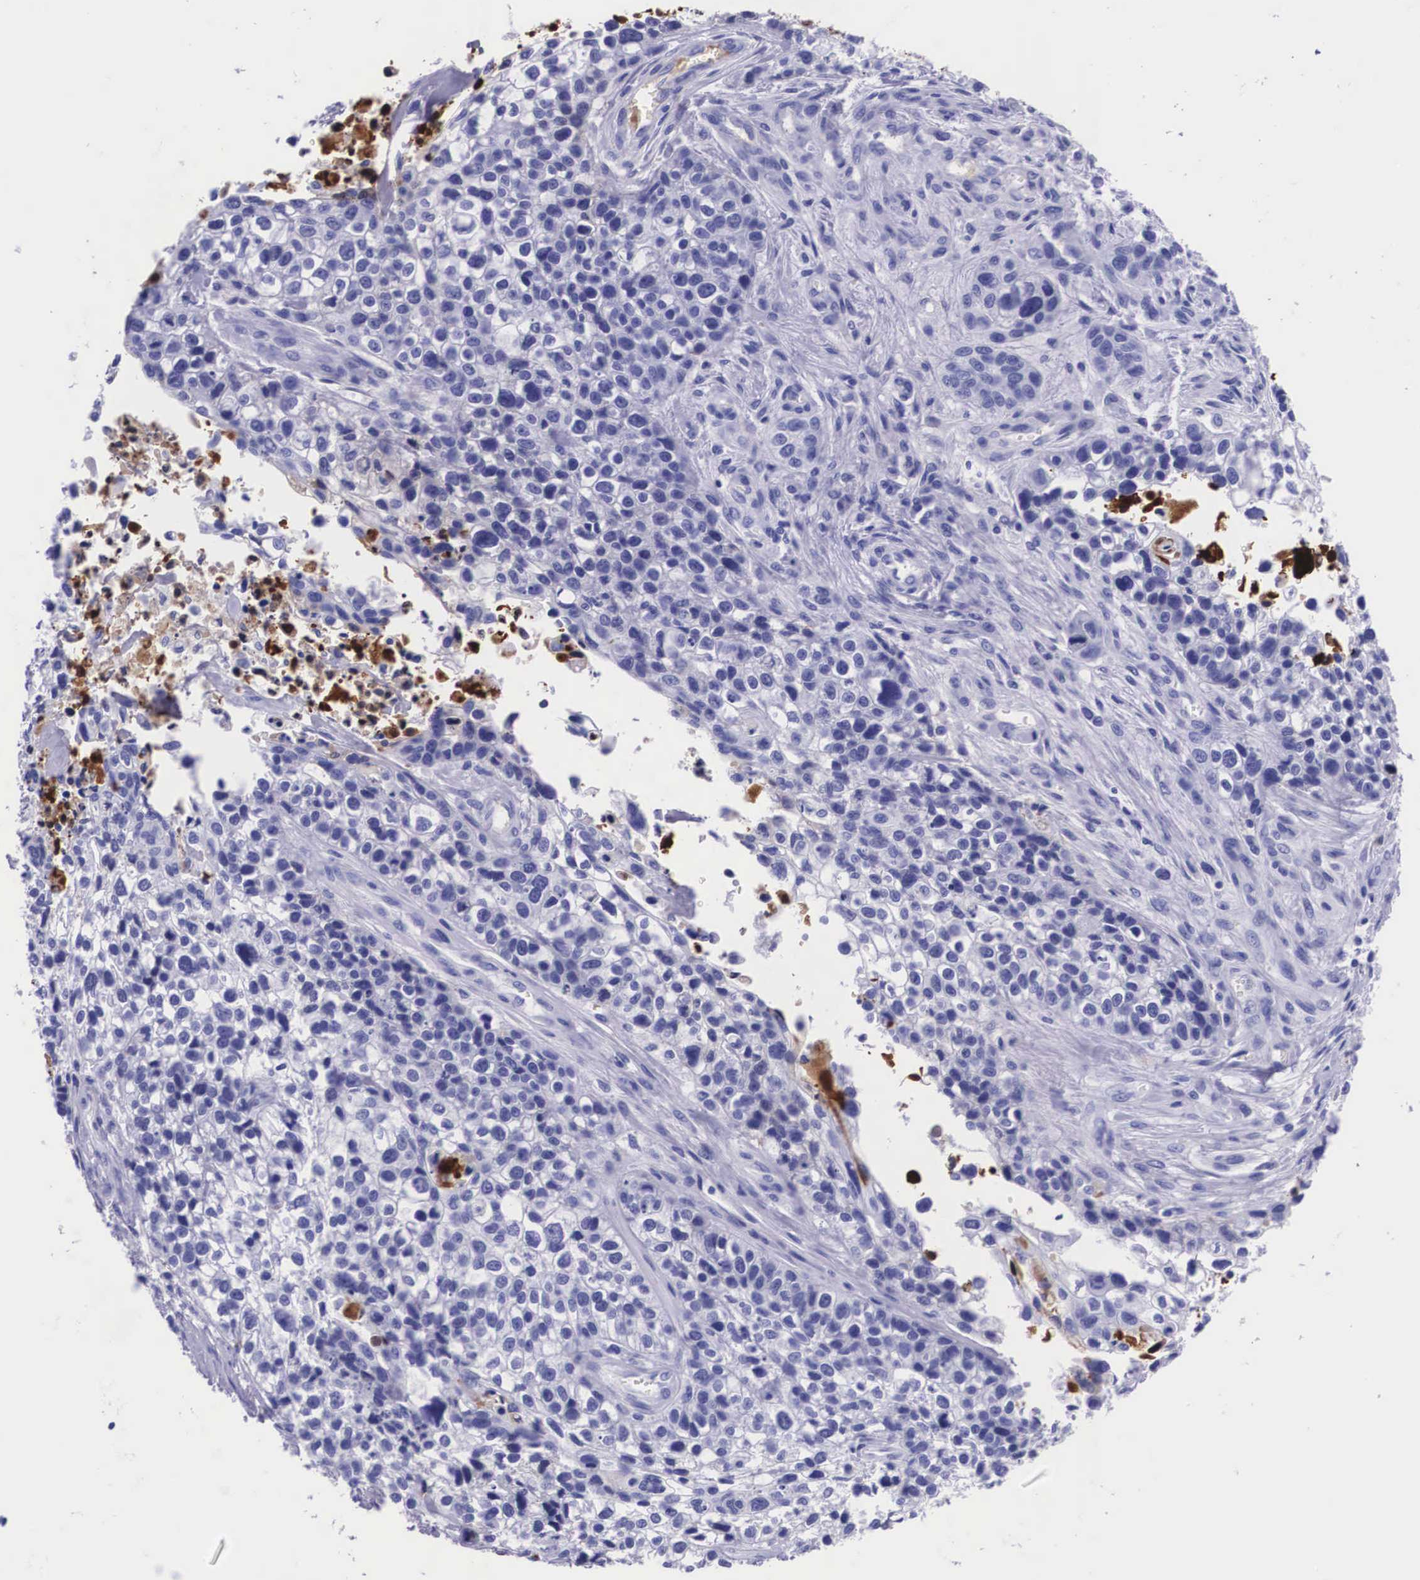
{"staining": {"intensity": "negative", "quantity": "none", "location": "none"}, "tissue": "lung cancer", "cell_type": "Tumor cells", "image_type": "cancer", "snomed": [{"axis": "morphology", "description": "Squamous cell carcinoma, NOS"}, {"axis": "topography", "description": "Lymph node"}, {"axis": "topography", "description": "Lung"}], "caption": "A histopathology image of lung squamous cell carcinoma stained for a protein demonstrates no brown staining in tumor cells.", "gene": "PLG", "patient": {"sex": "male", "age": 74}}